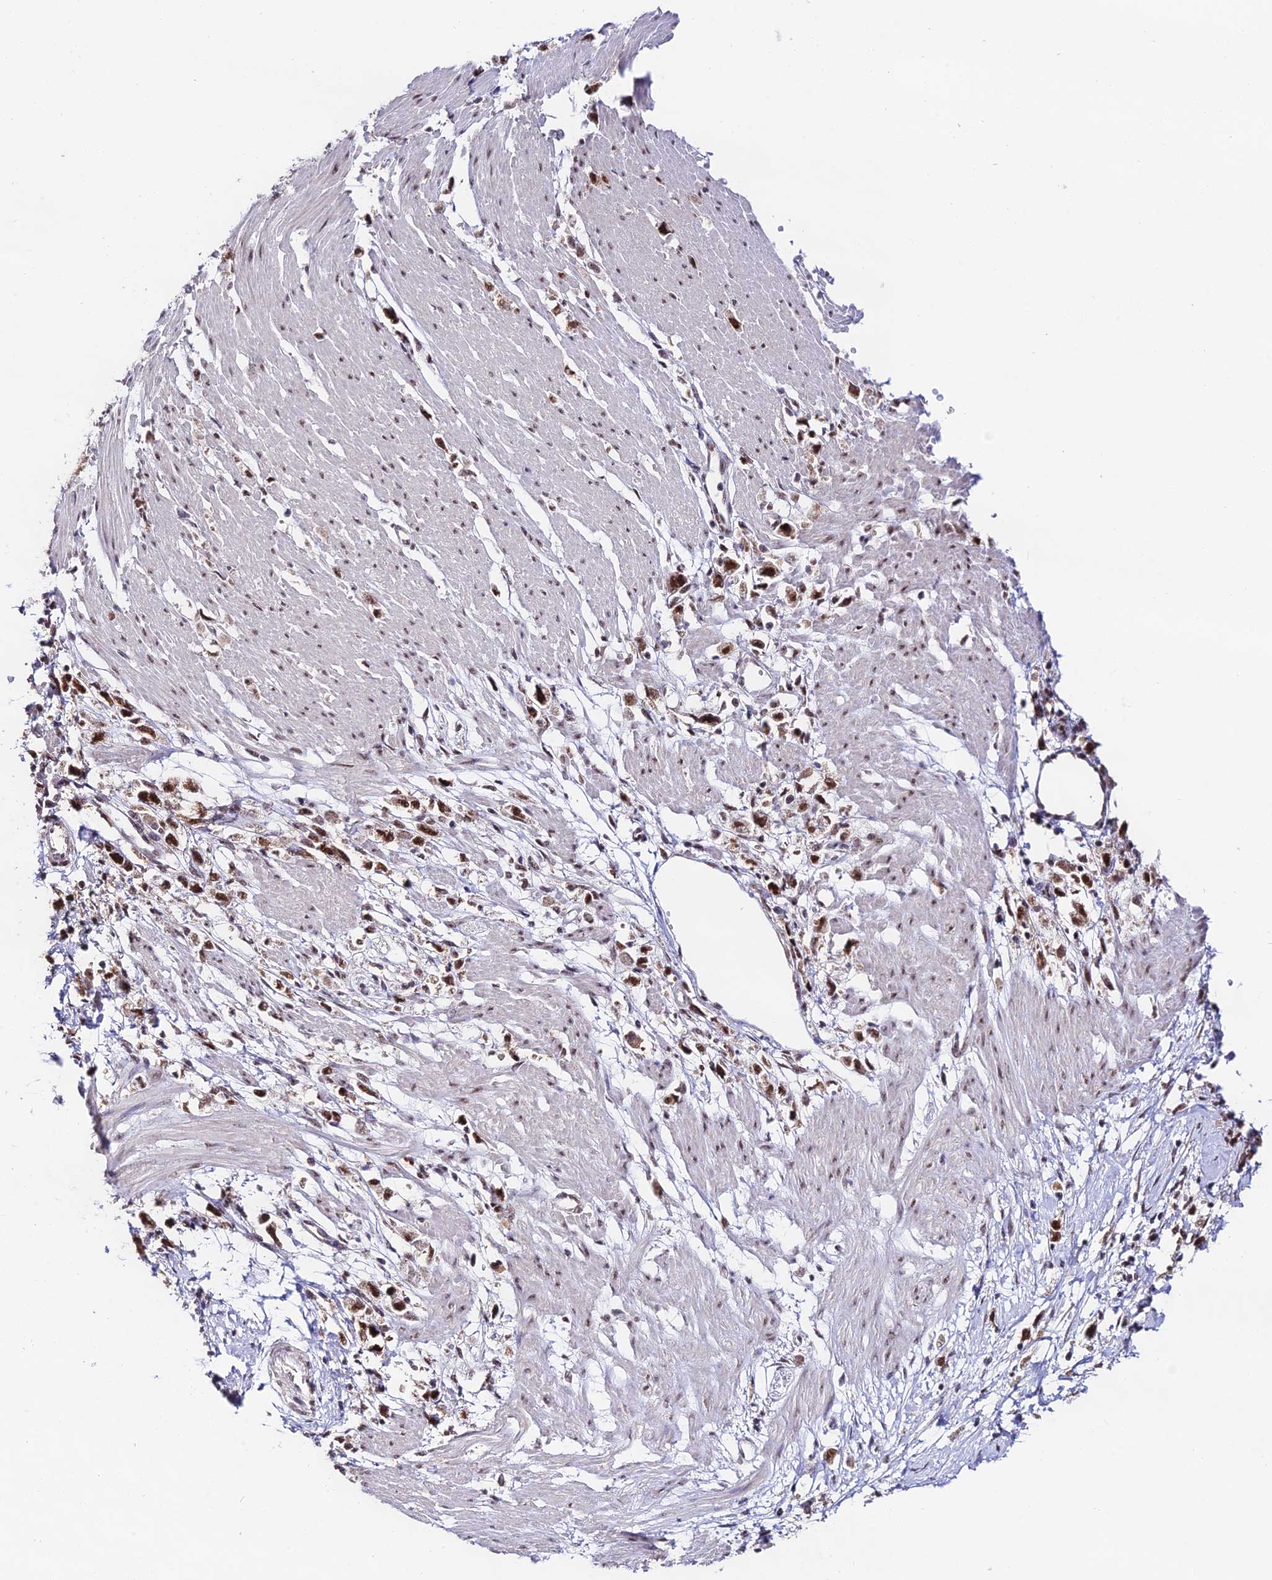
{"staining": {"intensity": "moderate", "quantity": ">75%", "location": "nuclear"}, "tissue": "stomach cancer", "cell_type": "Tumor cells", "image_type": "cancer", "snomed": [{"axis": "morphology", "description": "Adenocarcinoma, NOS"}, {"axis": "topography", "description": "Stomach"}], "caption": "The image exhibits staining of stomach cancer, revealing moderate nuclear protein staining (brown color) within tumor cells. (IHC, brightfield microscopy, high magnification).", "gene": "THOC7", "patient": {"sex": "female", "age": 59}}